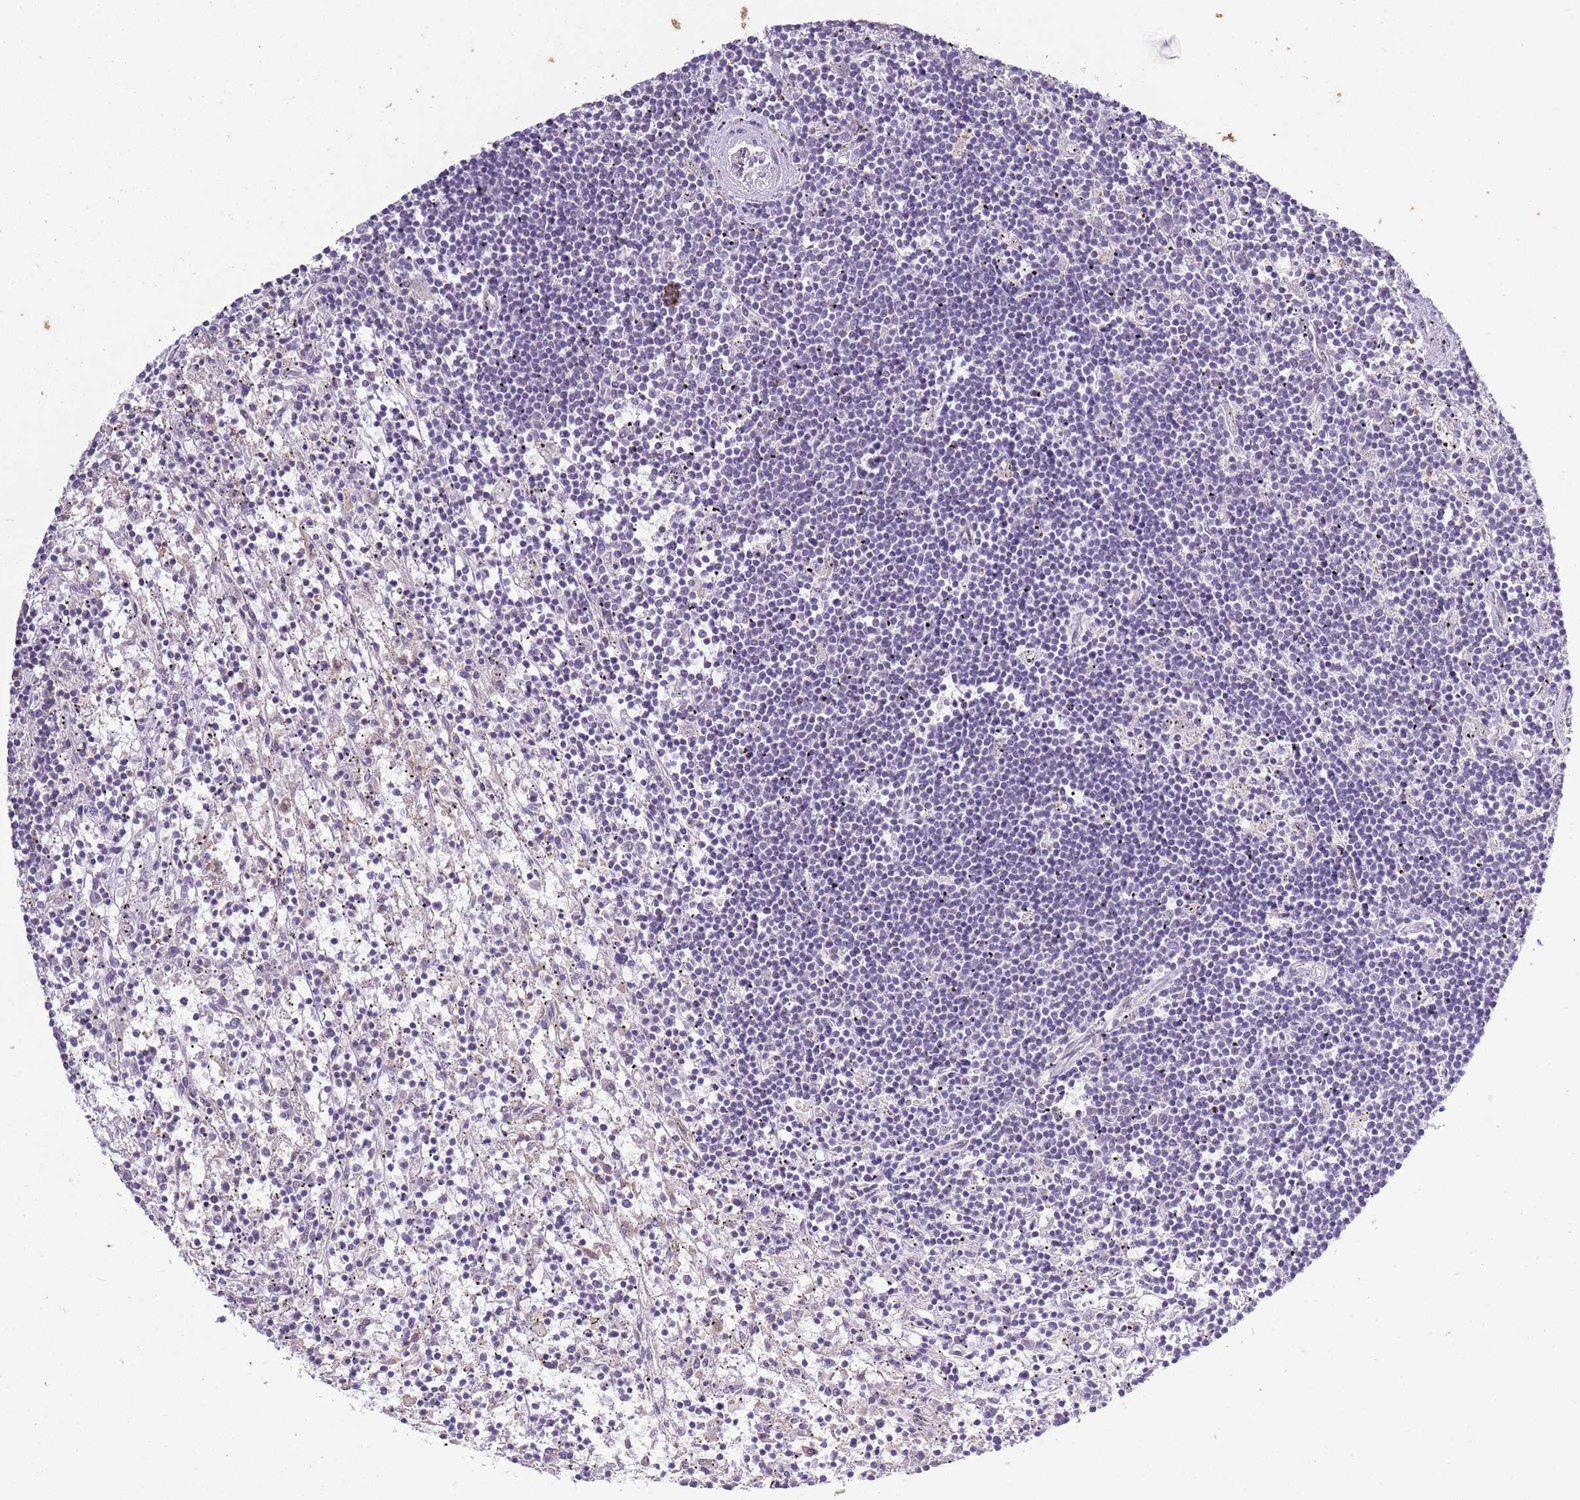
{"staining": {"intensity": "negative", "quantity": "none", "location": "none"}, "tissue": "lymphoma", "cell_type": "Tumor cells", "image_type": "cancer", "snomed": [{"axis": "morphology", "description": "Malignant lymphoma, non-Hodgkin's type, Low grade"}, {"axis": "topography", "description": "Spleen"}], "caption": "High power microscopy histopathology image of an immunohistochemistry (IHC) image of low-grade malignant lymphoma, non-Hodgkin's type, revealing no significant staining in tumor cells.", "gene": "CAPN9", "patient": {"sex": "male", "age": 76}}